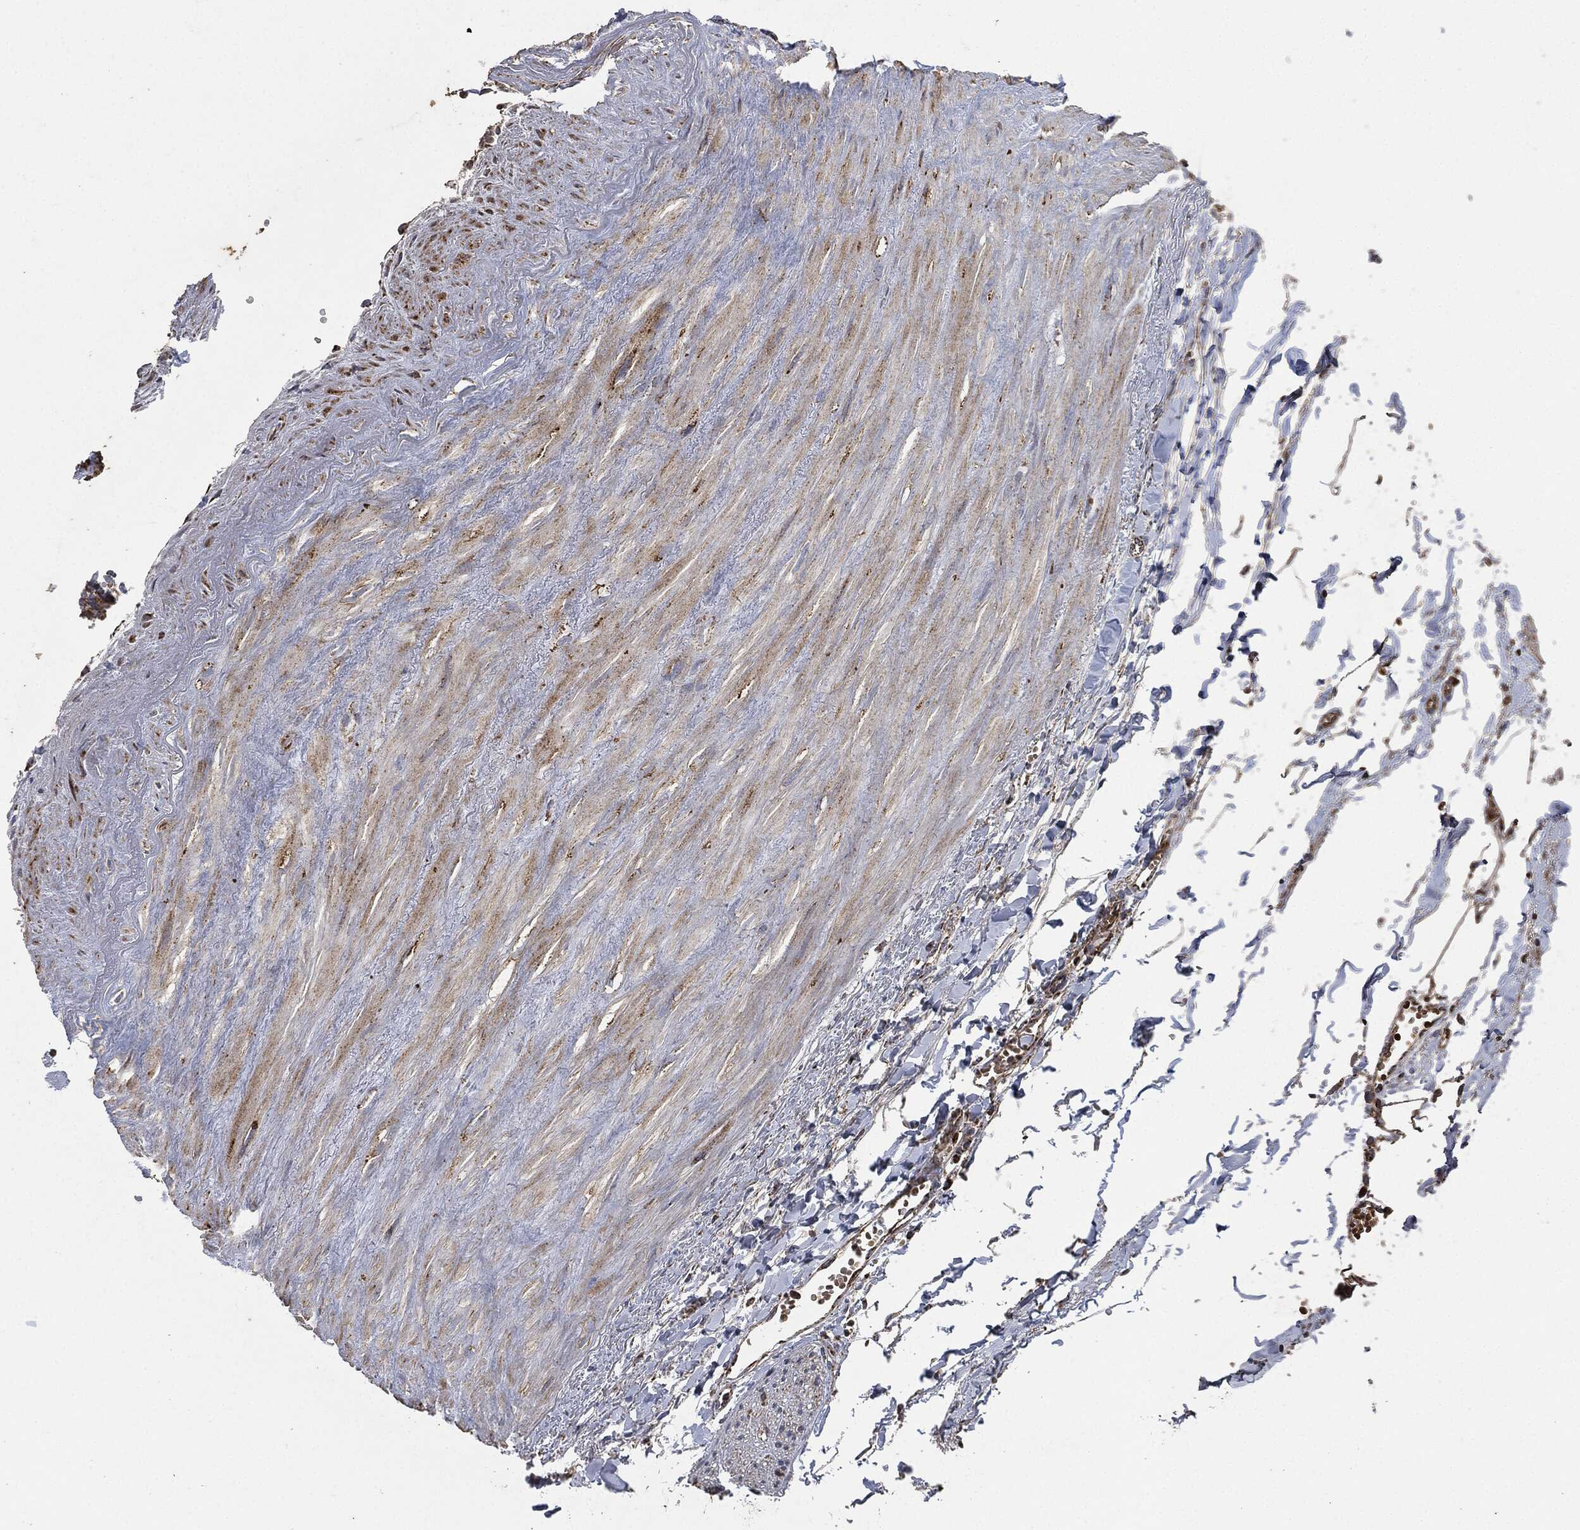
{"staining": {"intensity": "negative", "quantity": "none", "location": "none"}, "tissue": "soft tissue", "cell_type": "Fibroblasts", "image_type": "normal", "snomed": [{"axis": "morphology", "description": "Normal tissue, NOS"}, {"axis": "morphology", "description": "Adenocarcinoma, NOS"}, {"axis": "topography", "description": "Pancreas"}, {"axis": "topography", "description": "Peripheral nerve tissue"}], "caption": "Immunohistochemistry (IHC) photomicrograph of unremarkable human soft tissue stained for a protein (brown), which demonstrates no staining in fibroblasts.", "gene": "RYK", "patient": {"sex": "male", "age": 61}}